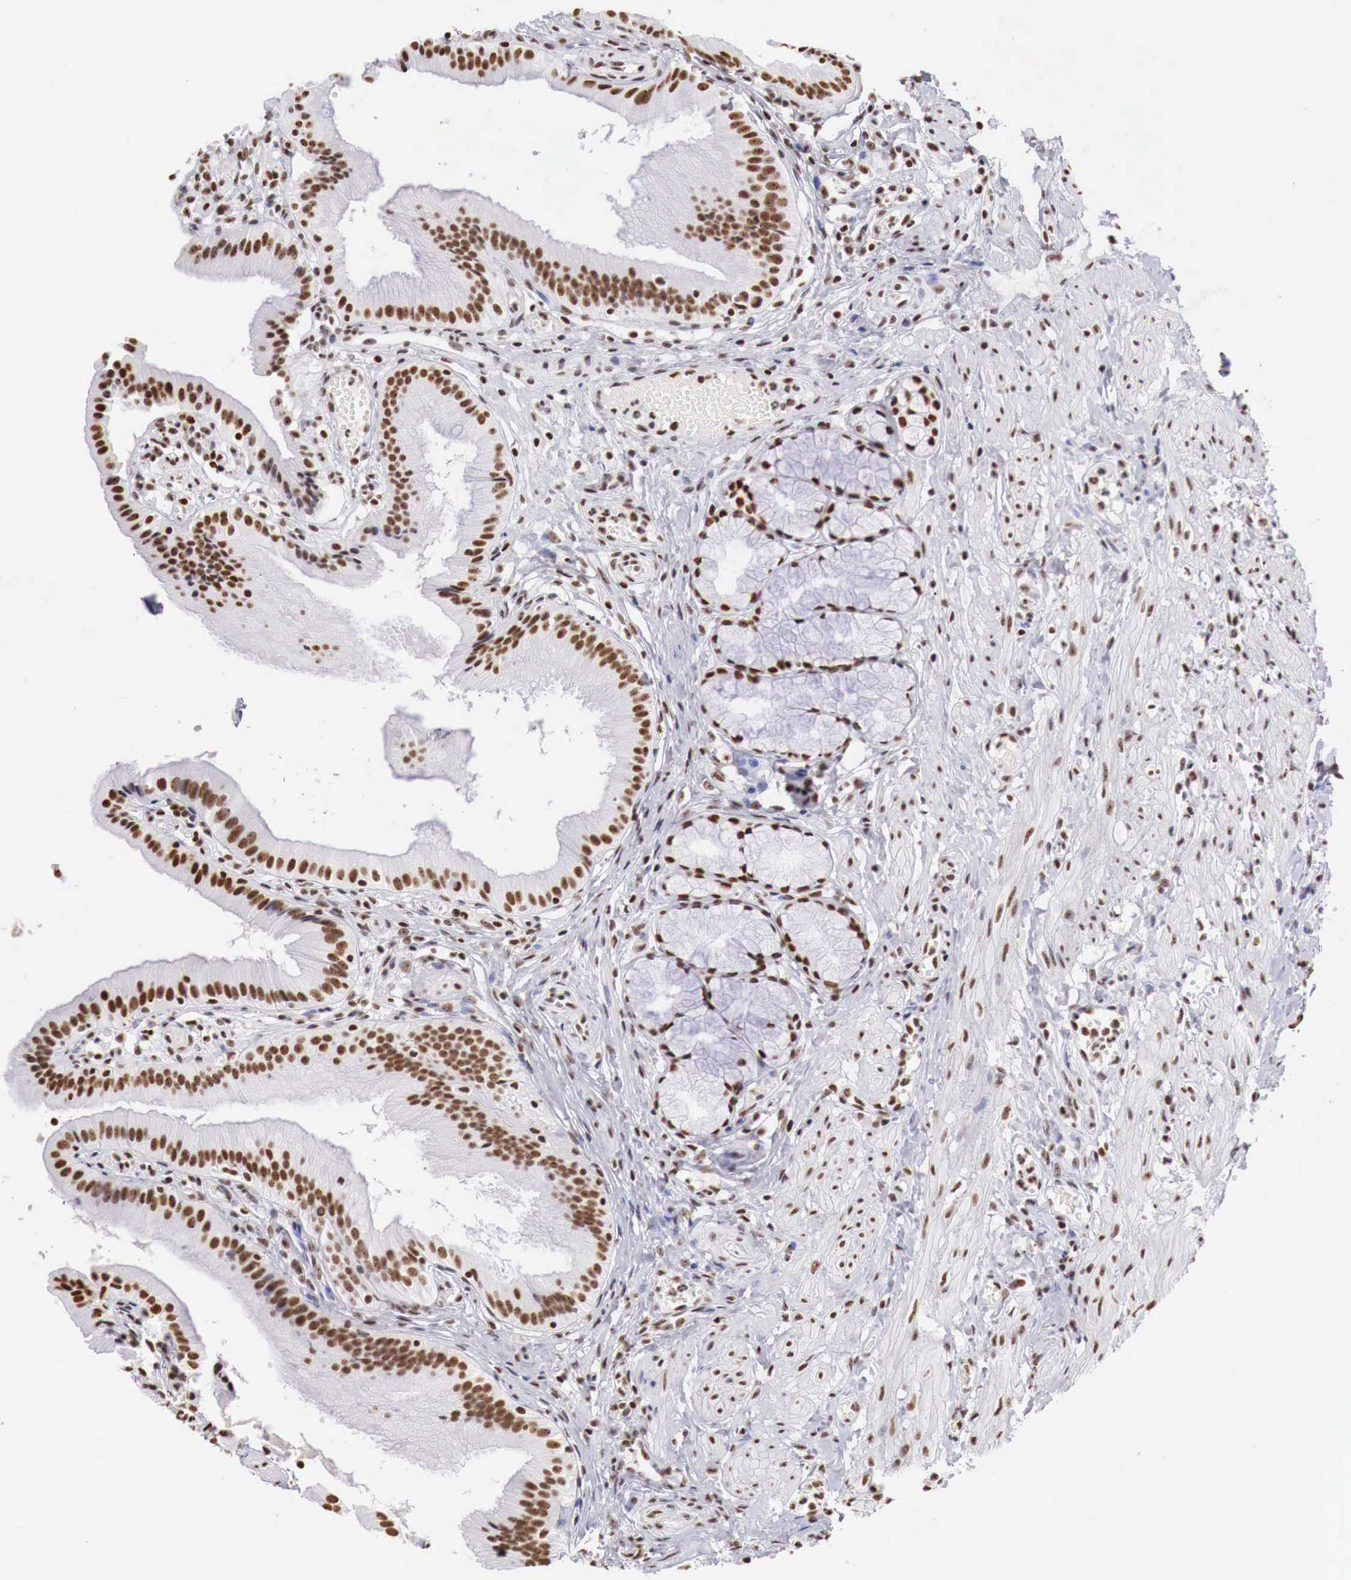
{"staining": {"intensity": "strong", "quantity": ">75%", "location": "nuclear"}, "tissue": "gallbladder", "cell_type": "Glandular cells", "image_type": "normal", "snomed": [{"axis": "morphology", "description": "Normal tissue, NOS"}, {"axis": "topography", "description": "Gallbladder"}], "caption": "Gallbladder stained with DAB (3,3'-diaminobenzidine) IHC displays high levels of strong nuclear staining in about >75% of glandular cells. The staining was performed using DAB (3,3'-diaminobenzidine), with brown indicating positive protein expression. Nuclei are stained blue with hematoxylin.", "gene": "DKC1", "patient": {"sex": "male", "age": 28}}